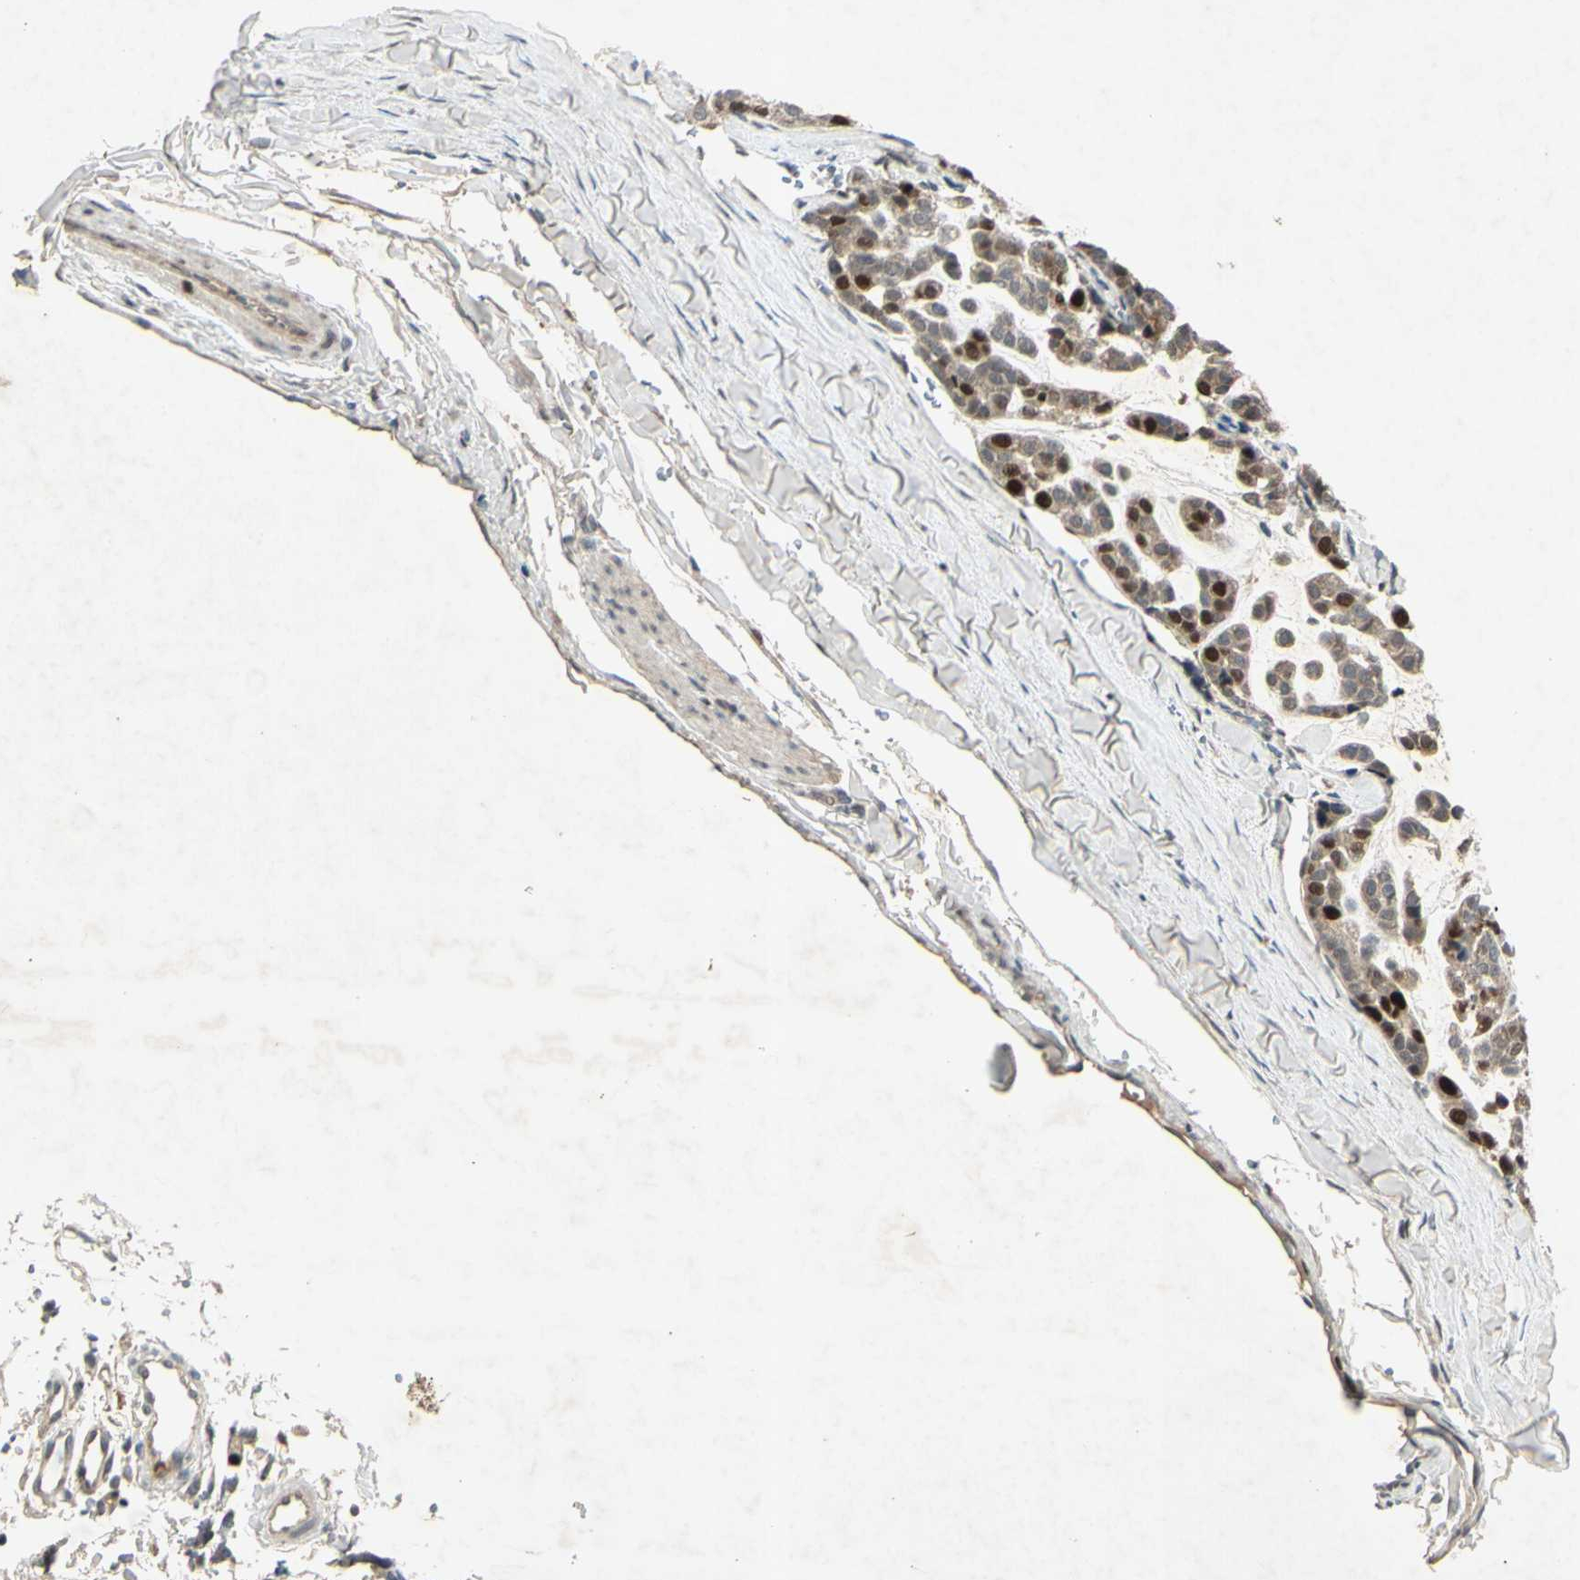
{"staining": {"intensity": "strong", "quantity": "<25%", "location": "nuclear"}, "tissue": "head and neck cancer", "cell_type": "Tumor cells", "image_type": "cancer", "snomed": [{"axis": "morphology", "description": "Adenocarcinoma, NOS"}, {"axis": "morphology", "description": "Adenoma, NOS"}, {"axis": "topography", "description": "Head-Neck"}], "caption": "Adenoma (head and neck) stained for a protein (brown) displays strong nuclear positive positivity in about <25% of tumor cells.", "gene": "RAD18", "patient": {"sex": "female", "age": 55}}